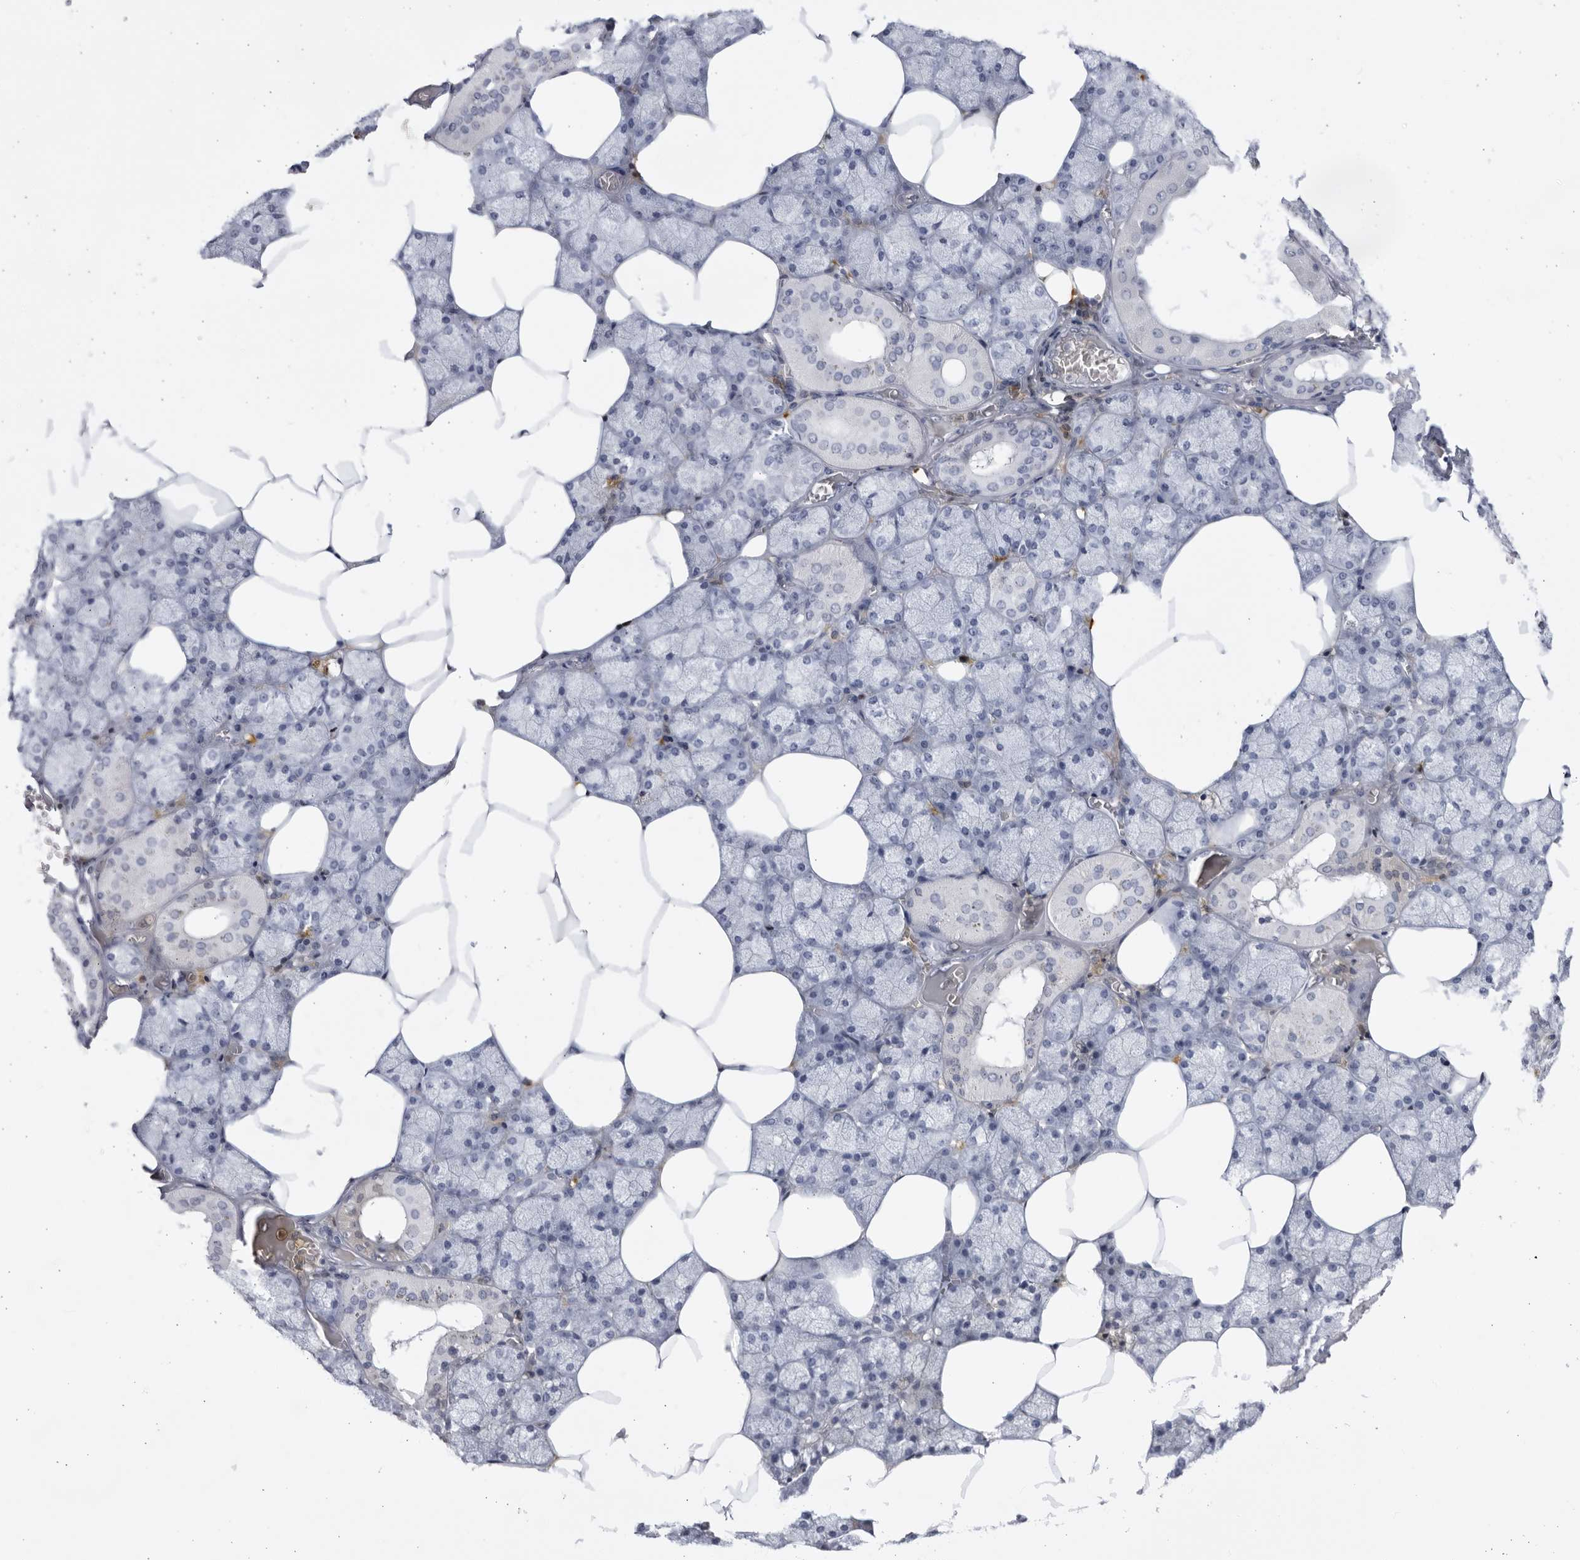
{"staining": {"intensity": "moderate", "quantity": "<25%", "location": "cytoplasmic/membranous"}, "tissue": "salivary gland", "cell_type": "Glandular cells", "image_type": "normal", "snomed": [{"axis": "morphology", "description": "Normal tissue, NOS"}, {"axis": "topography", "description": "Salivary gland"}], "caption": "This photomicrograph demonstrates immunohistochemistry staining of benign human salivary gland, with low moderate cytoplasmic/membranous positivity in about <25% of glandular cells.", "gene": "CNBD1", "patient": {"sex": "male", "age": 62}}